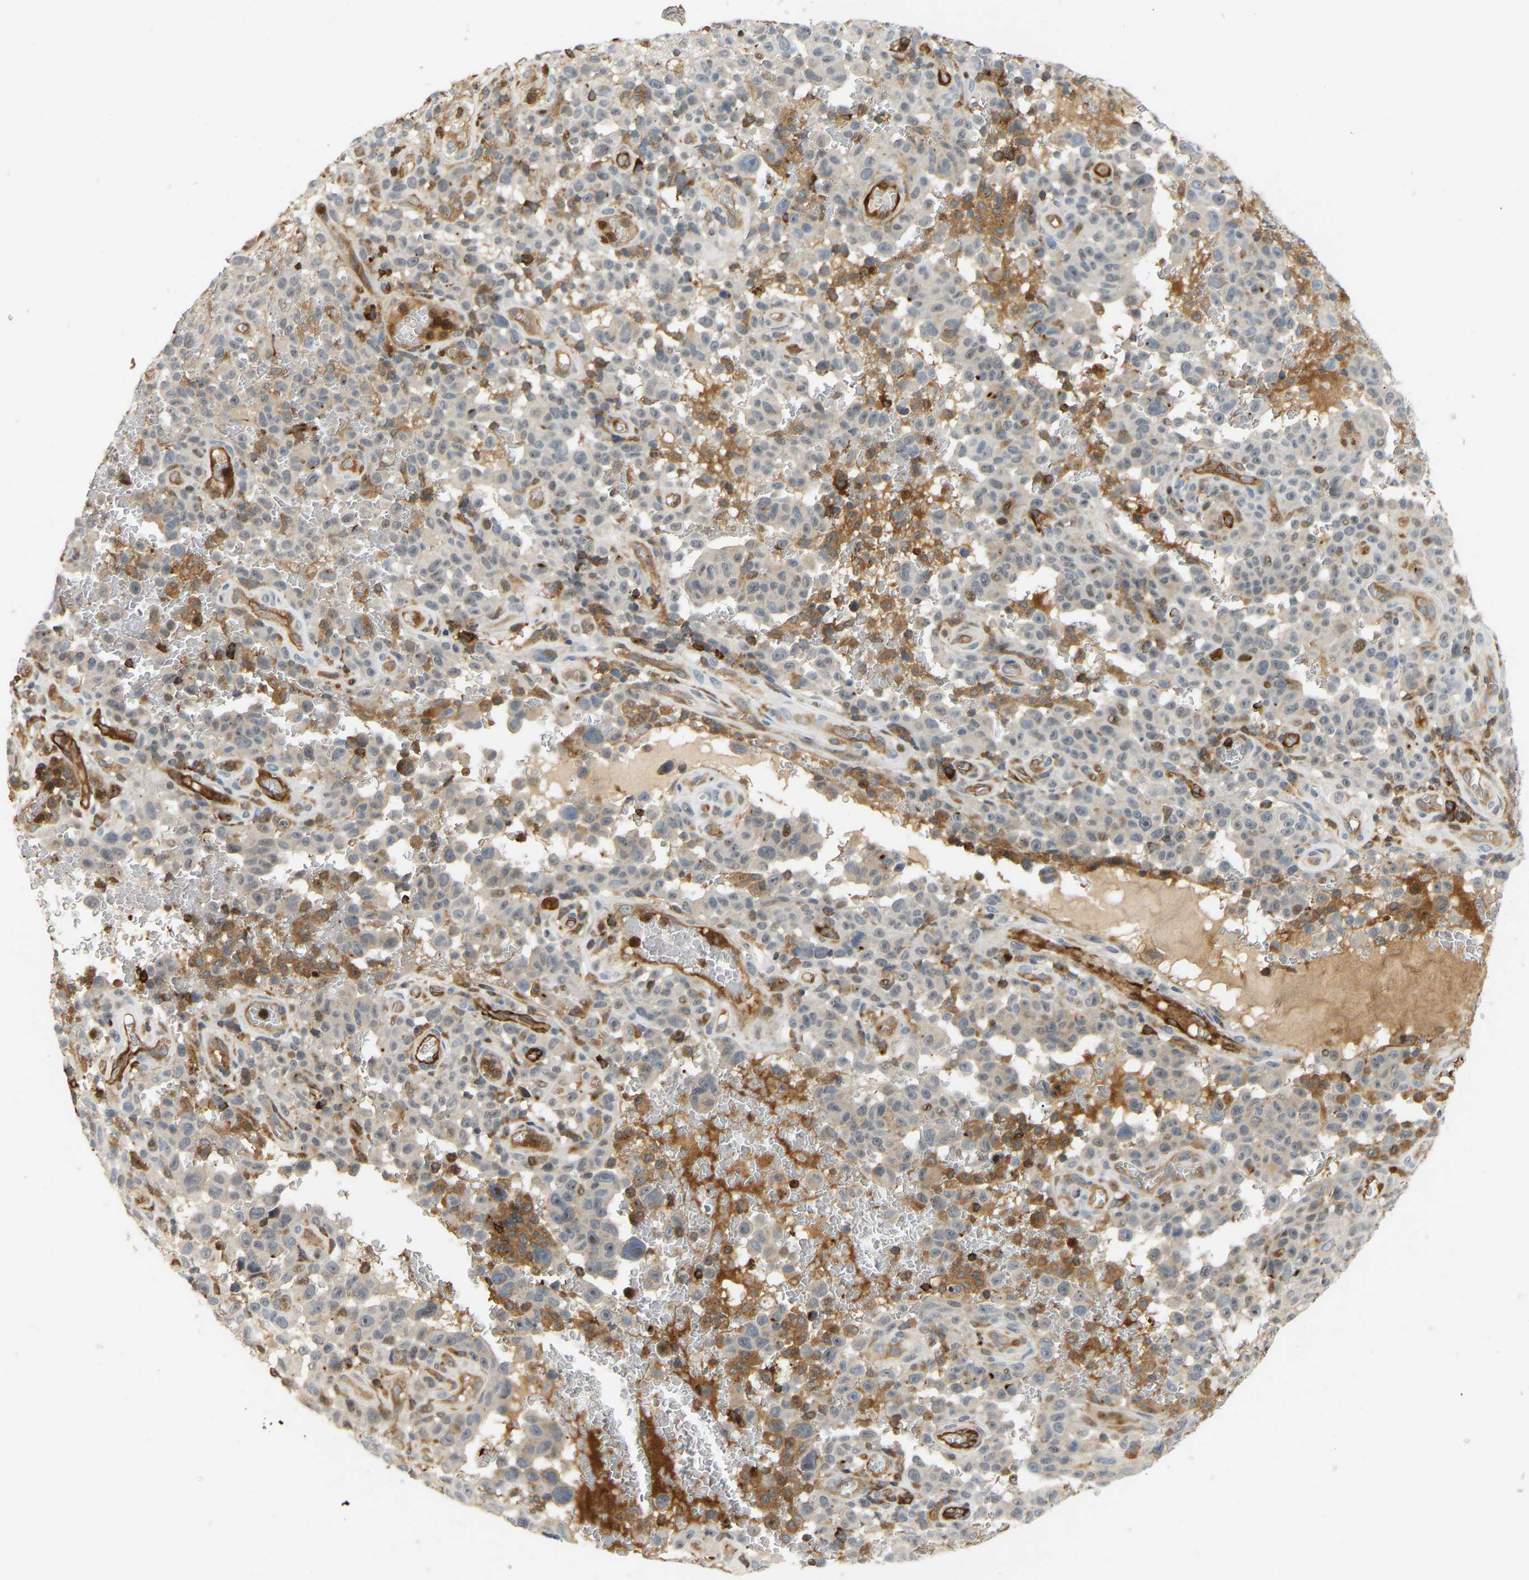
{"staining": {"intensity": "weak", "quantity": "25%-75%", "location": "cytoplasmic/membranous"}, "tissue": "melanoma", "cell_type": "Tumor cells", "image_type": "cancer", "snomed": [{"axis": "morphology", "description": "Malignant melanoma, NOS"}, {"axis": "topography", "description": "Skin"}], "caption": "Melanoma tissue displays weak cytoplasmic/membranous staining in about 25%-75% of tumor cells", "gene": "PLCG2", "patient": {"sex": "female", "age": 82}}